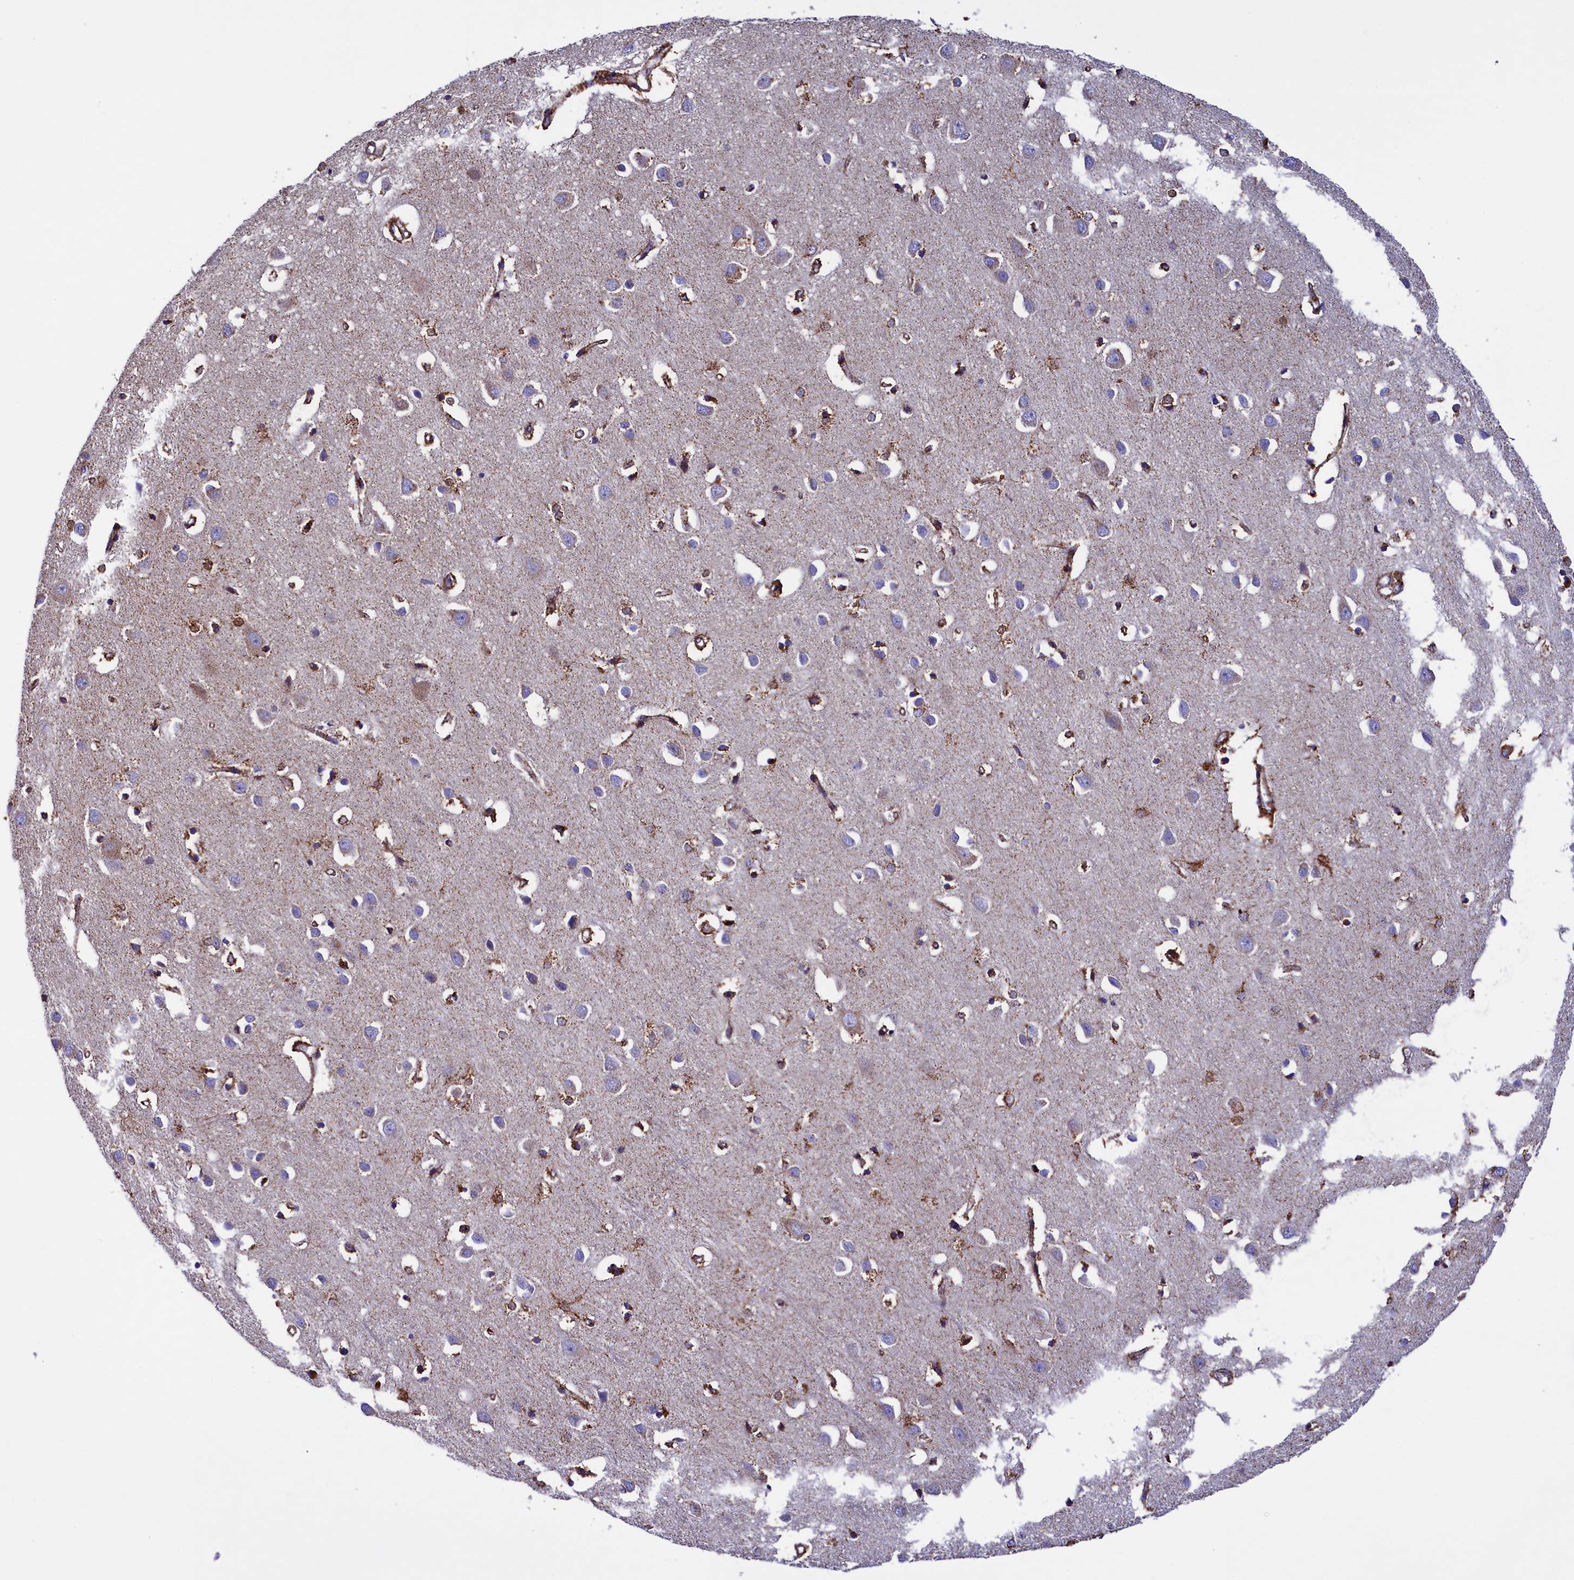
{"staining": {"intensity": "strong", "quantity": ">75%", "location": "cytoplasmic/membranous"}, "tissue": "cerebral cortex", "cell_type": "Endothelial cells", "image_type": "normal", "snomed": [{"axis": "morphology", "description": "Normal tissue, NOS"}, {"axis": "topography", "description": "Cerebral cortex"}], "caption": "Cerebral cortex stained for a protein (brown) displays strong cytoplasmic/membranous positive expression in approximately >75% of endothelial cells.", "gene": "SLC39A3", "patient": {"sex": "female", "age": 64}}